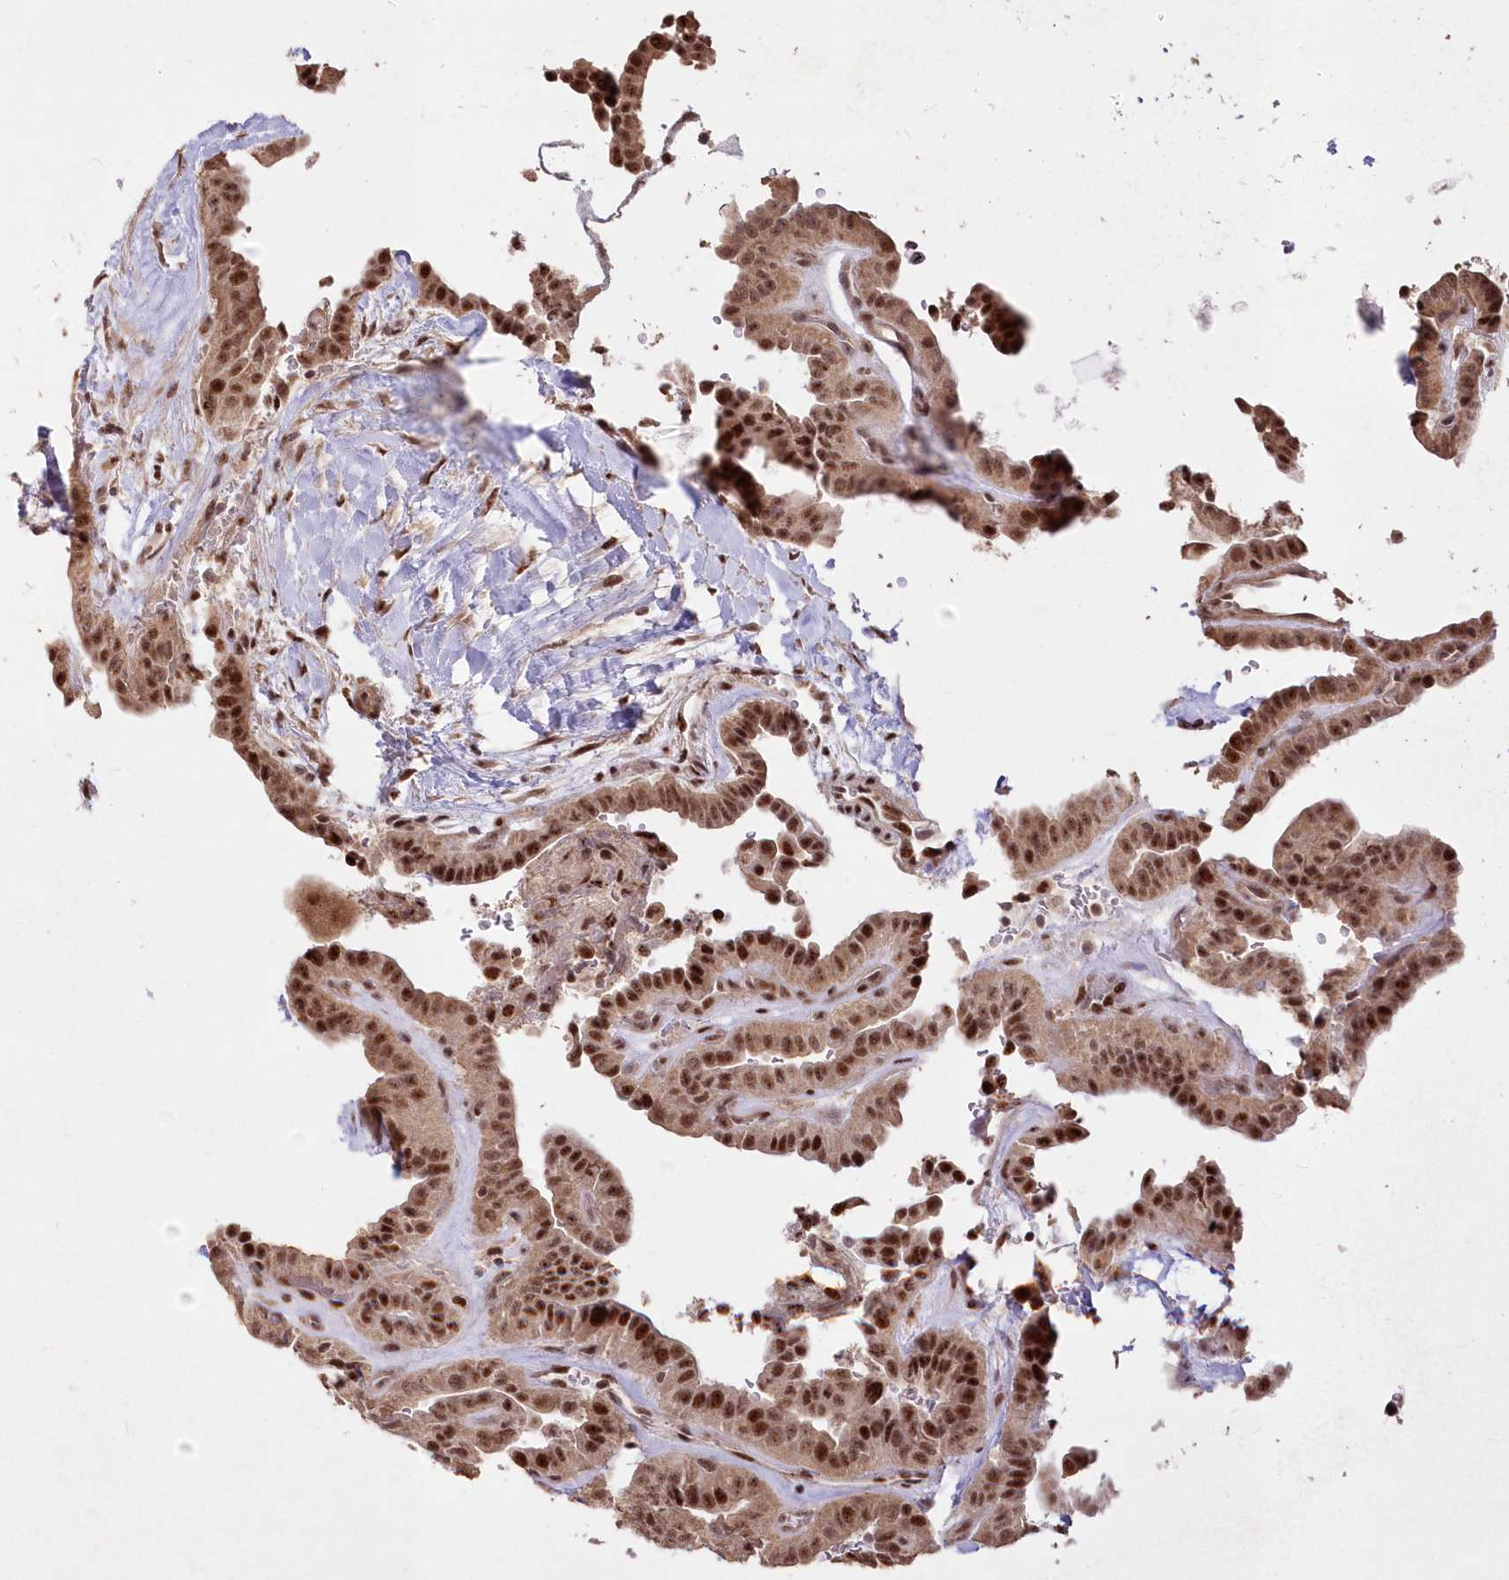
{"staining": {"intensity": "moderate", "quantity": ">75%", "location": "cytoplasmic/membranous,nuclear"}, "tissue": "thyroid cancer", "cell_type": "Tumor cells", "image_type": "cancer", "snomed": [{"axis": "morphology", "description": "Papillary adenocarcinoma, NOS"}, {"axis": "topography", "description": "Thyroid gland"}], "caption": "Thyroid cancer stained with DAB (3,3'-diaminobenzidine) immunohistochemistry (IHC) demonstrates medium levels of moderate cytoplasmic/membranous and nuclear positivity in about >75% of tumor cells. (IHC, brightfield microscopy, high magnification).", "gene": "WBP1L", "patient": {"sex": "male", "age": 77}}